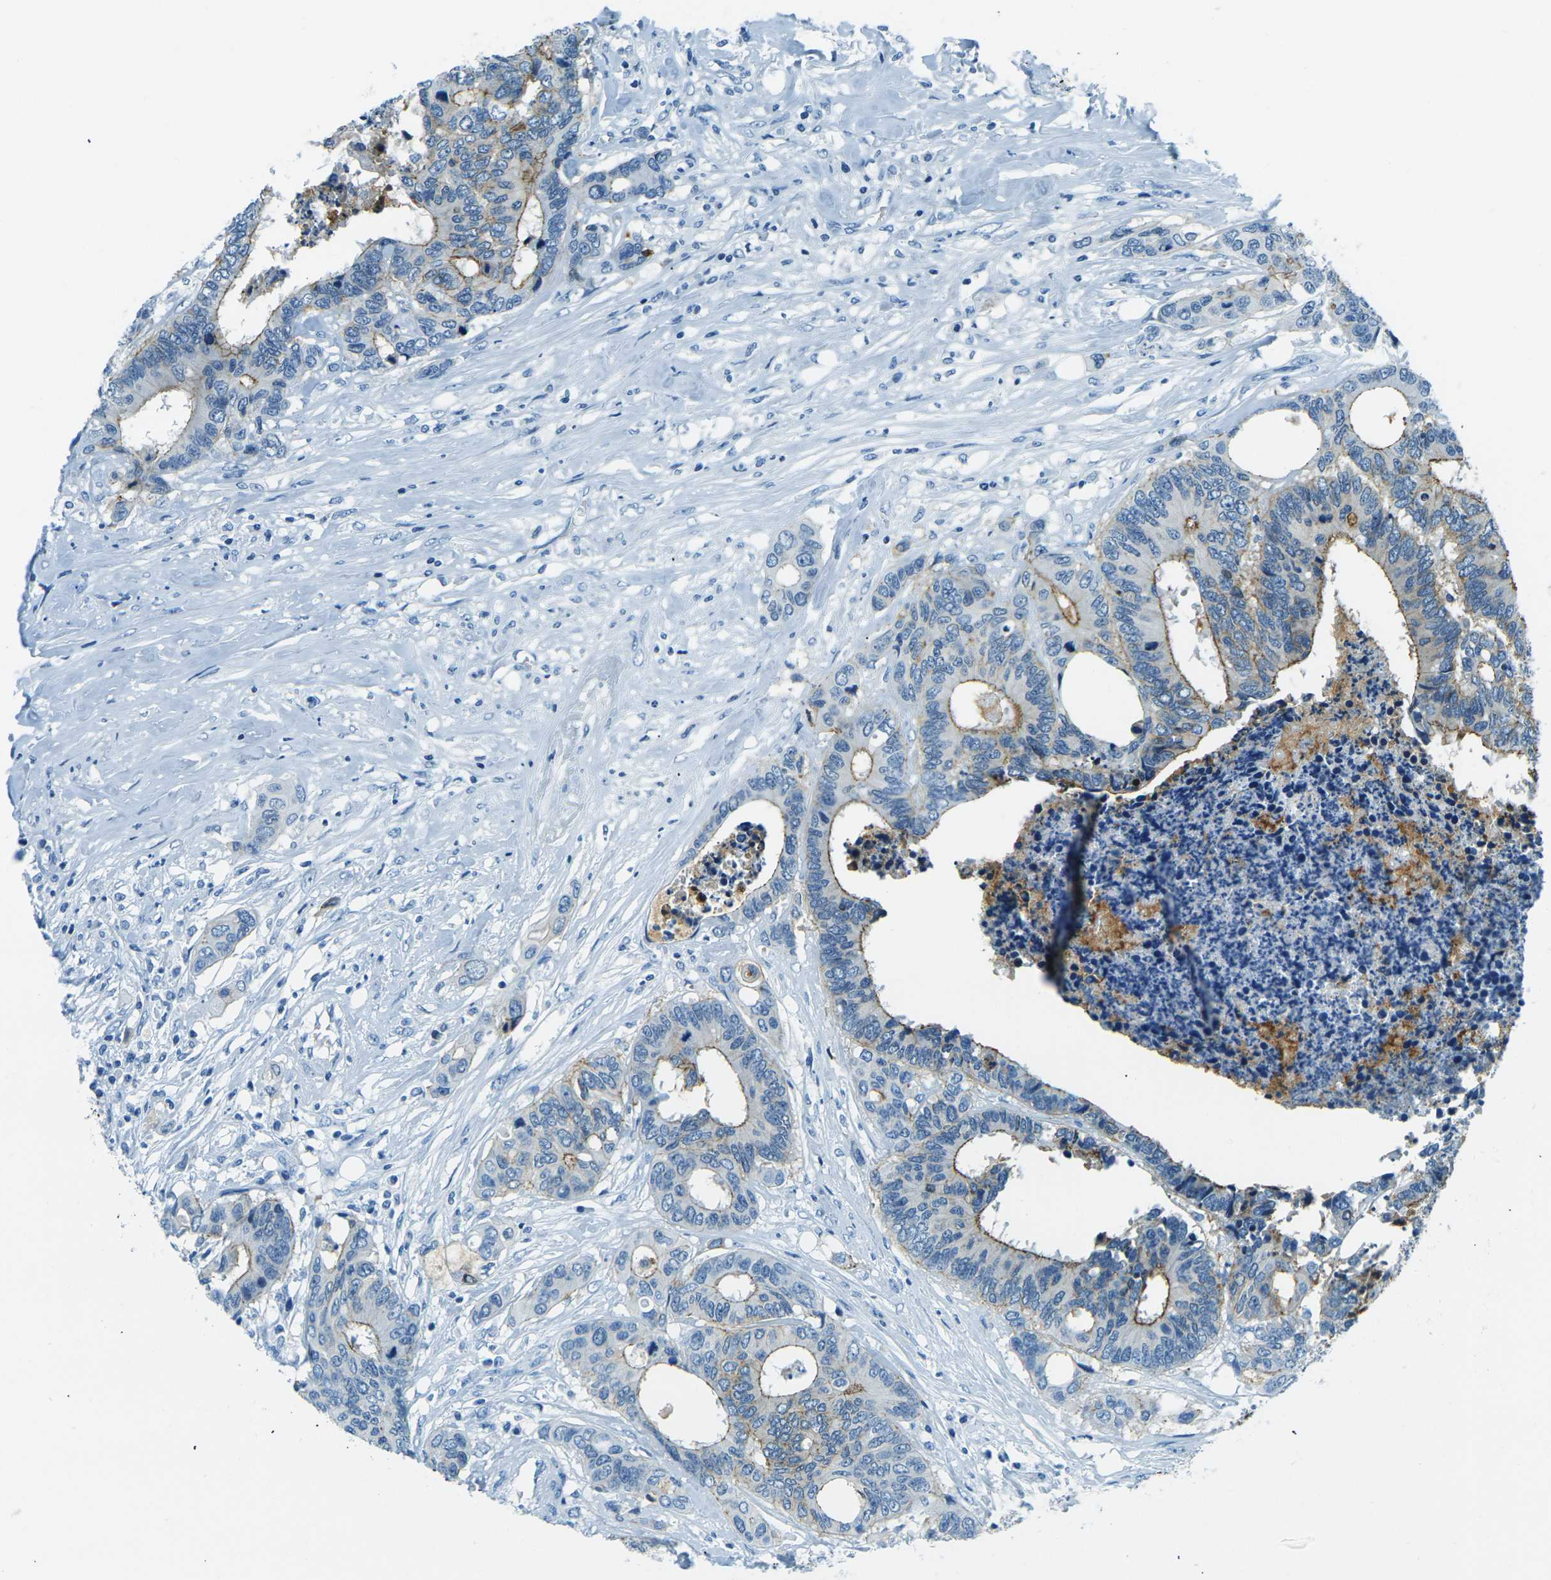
{"staining": {"intensity": "moderate", "quantity": "25%-75%", "location": "cytoplasmic/membranous"}, "tissue": "colorectal cancer", "cell_type": "Tumor cells", "image_type": "cancer", "snomed": [{"axis": "morphology", "description": "Adenocarcinoma, NOS"}, {"axis": "topography", "description": "Rectum"}], "caption": "This is an image of immunohistochemistry (IHC) staining of colorectal adenocarcinoma, which shows moderate expression in the cytoplasmic/membranous of tumor cells.", "gene": "OCLN", "patient": {"sex": "male", "age": 55}}